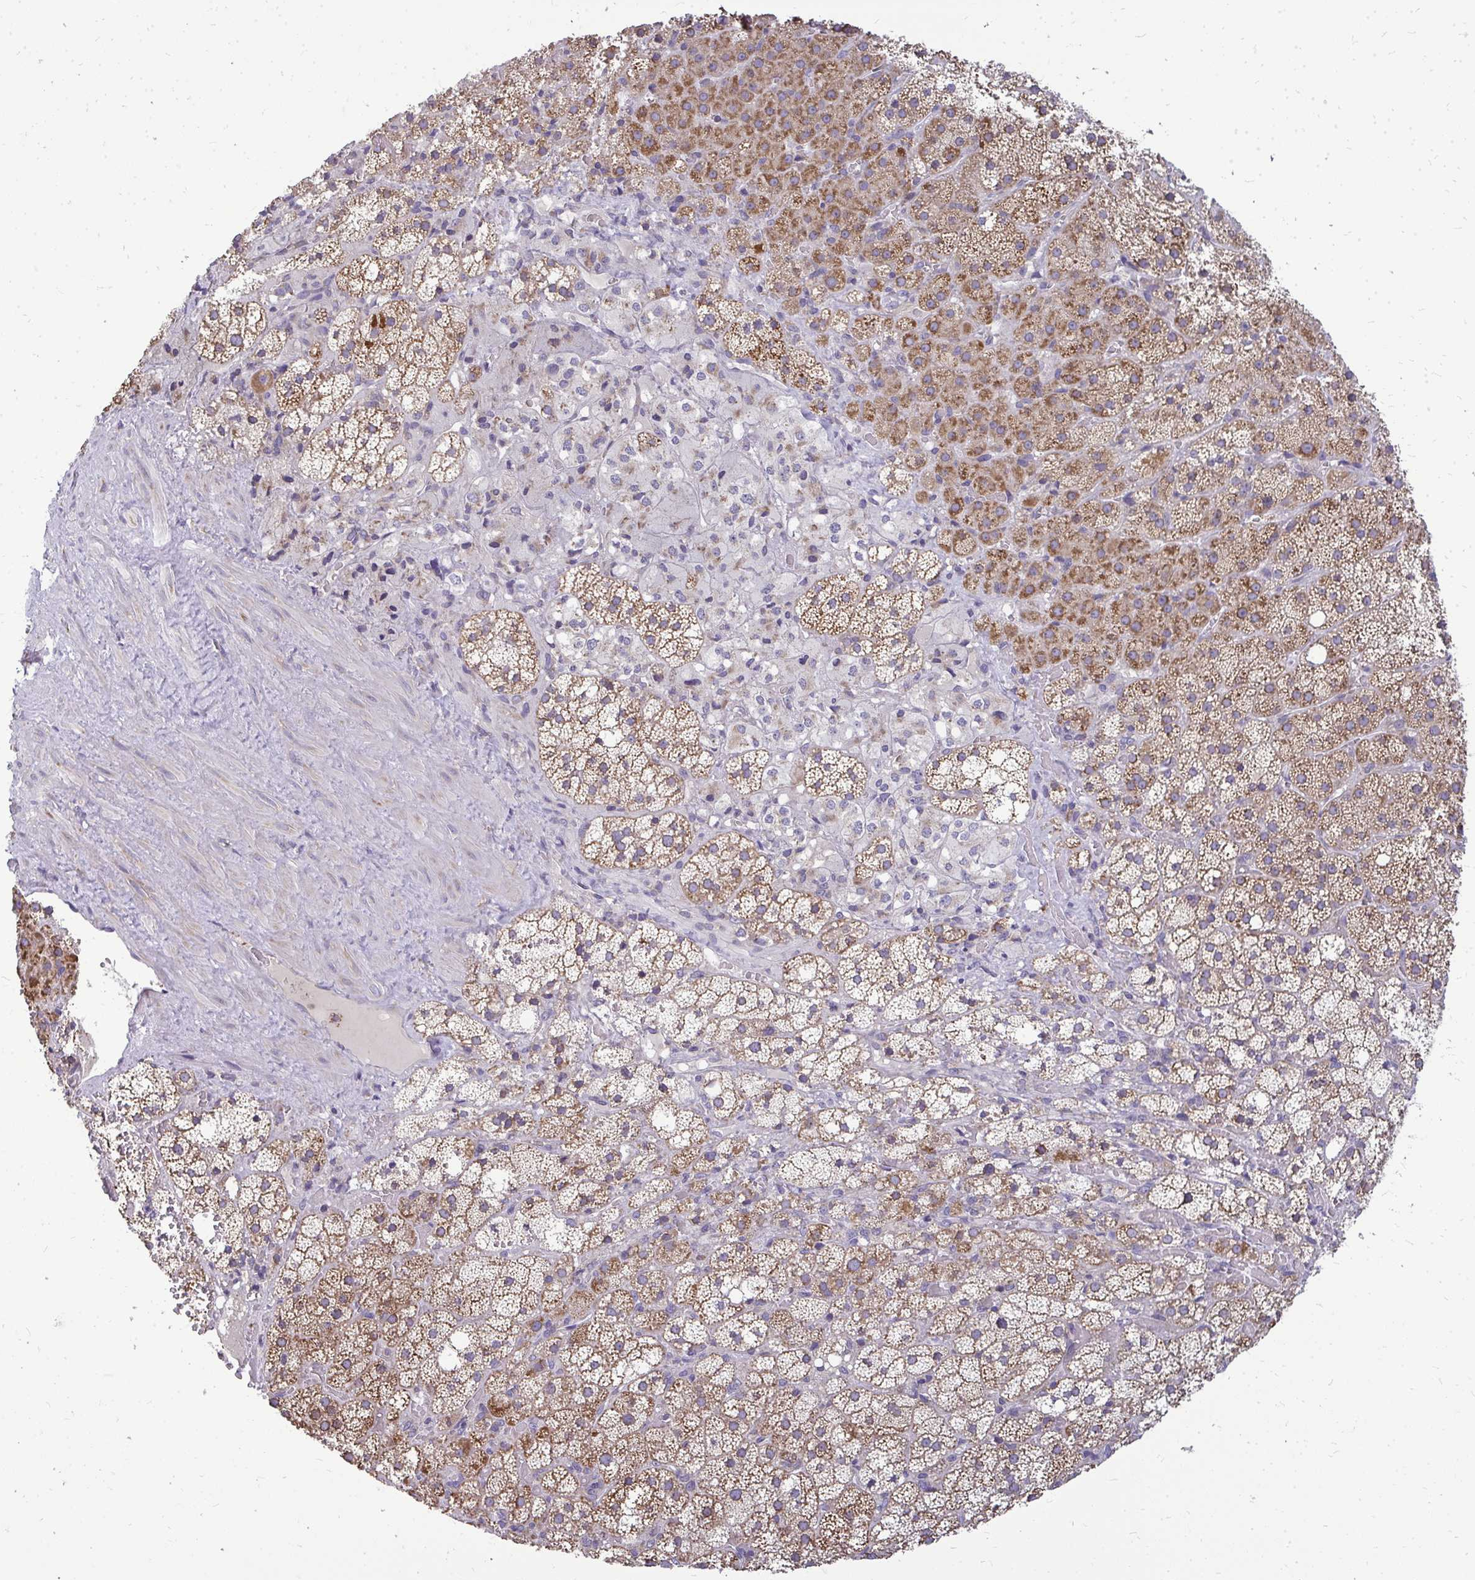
{"staining": {"intensity": "moderate", "quantity": ">75%", "location": "cytoplasmic/membranous"}, "tissue": "adrenal gland", "cell_type": "Glandular cells", "image_type": "normal", "snomed": [{"axis": "morphology", "description": "Normal tissue, NOS"}, {"axis": "topography", "description": "Adrenal gland"}], "caption": "Immunohistochemistry (DAB) staining of unremarkable human adrenal gland displays moderate cytoplasmic/membranous protein positivity in approximately >75% of glandular cells.", "gene": "RPLP2", "patient": {"sex": "male", "age": 53}}